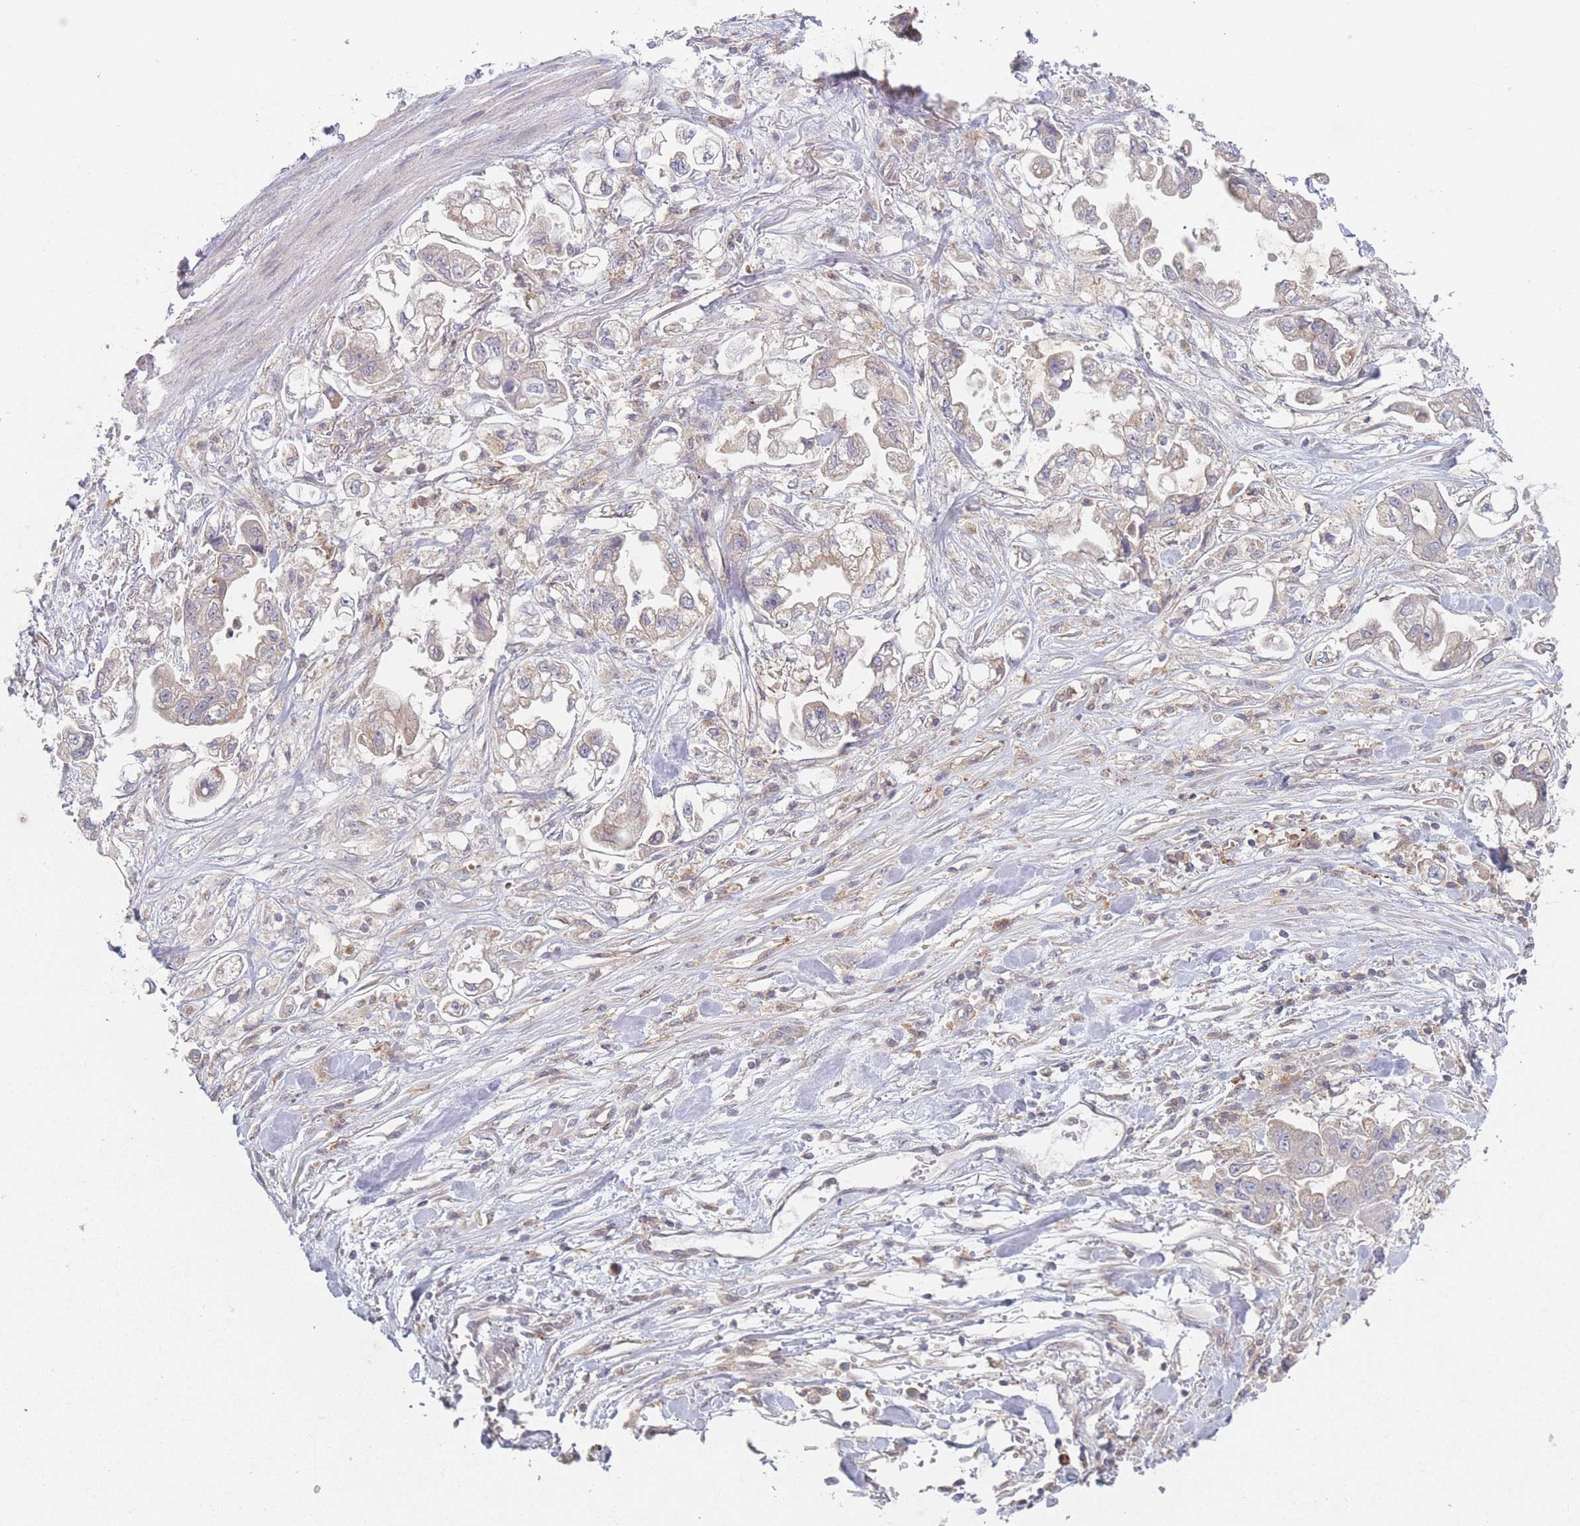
{"staining": {"intensity": "weak", "quantity": "25%-75%", "location": "cytoplasmic/membranous"}, "tissue": "stomach cancer", "cell_type": "Tumor cells", "image_type": "cancer", "snomed": [{"axis": "morphology", "description": "Adenocarcinoma, NOS"}, {"axis": "topography", "description": "Stomach"}], "caption": "Immunohistochemistry histopathology image of human stomach cancer (adenocarcinoma) stained for a protein (brown), which demonstrates low levels of weak cytoplasmic/membranous expression in approximately 25%-75% of tumor cells.", "gene": "PPM1A", "patient": {"sex": "male", "age": 62}}